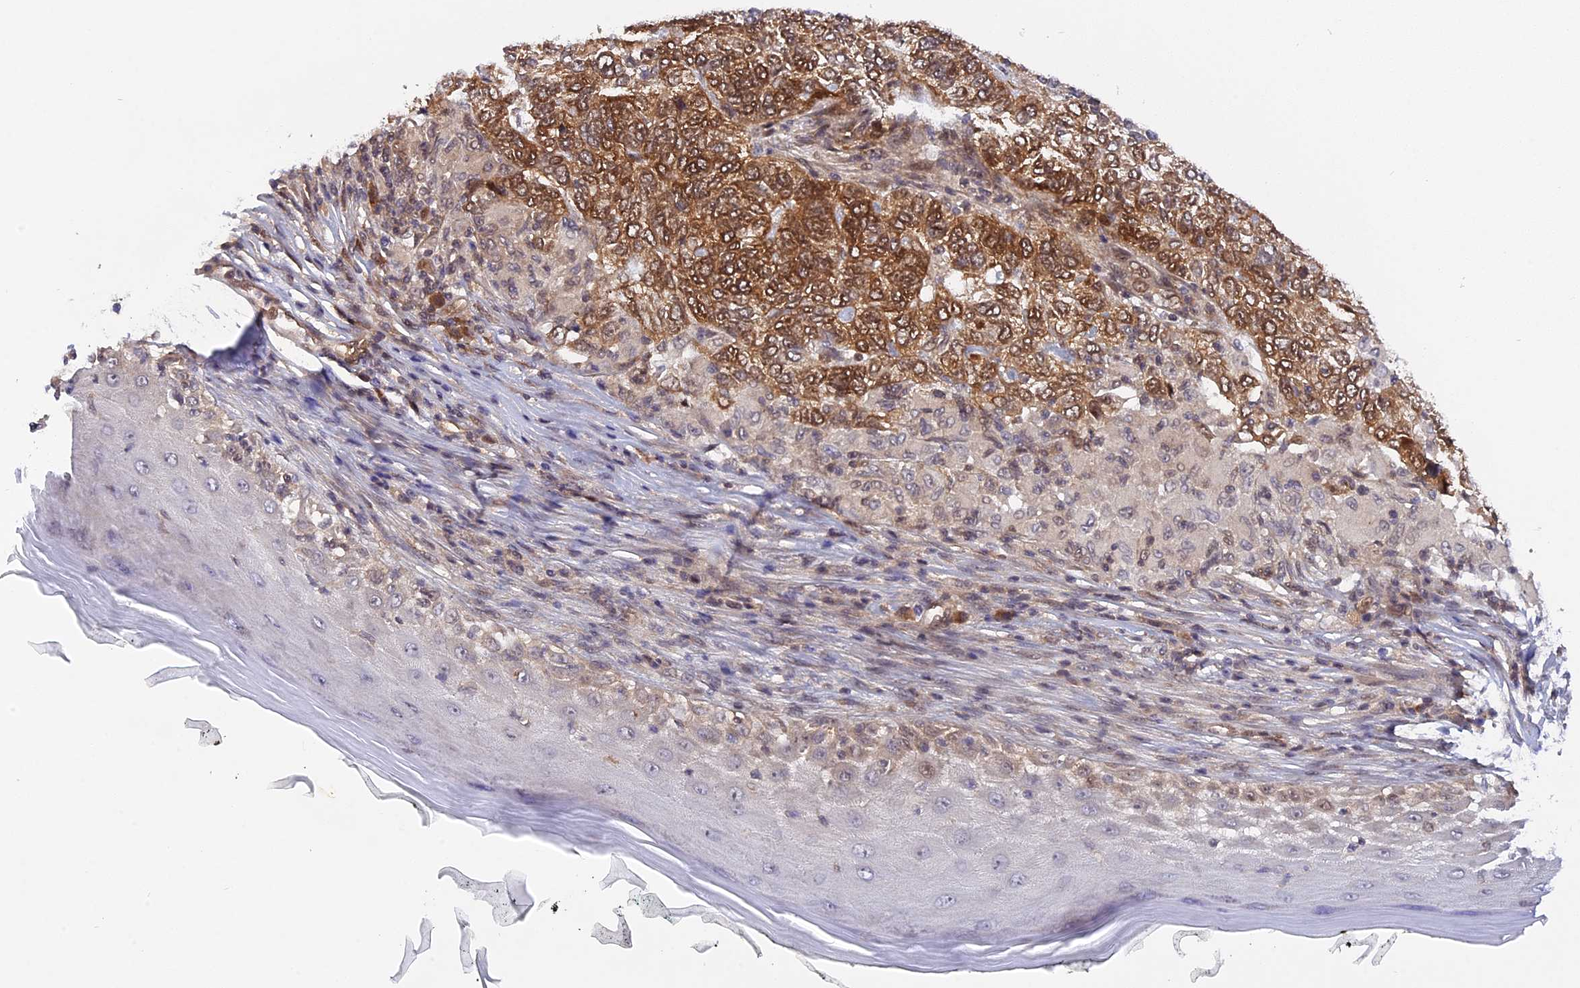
{"staining": {"intensity": "strong", "quantity": ">75%", "location": "cytoplasmic/membranous,nuclear"}, "tissue": "skin cancer", "cell_type": "Tumor cells", "image_type": "cancer", "snomed": [{"axis": "morphology", "description": "Basal cell carcinoma"}, {"axis": "topography", "description": "Skin"}], "caption": "IHC of basal cell carcinoma (skin) exhibits high levels of strong cytoplasmic/membranous and nuclear positivity in approximately >75% of tumor cells. Using DAB (brown) and hematoxylin (blue) stains, captured at high magnification using brightfield microscopy.", "gene": "ZNF428", "patient": {"sex": "female", "age": 65}}